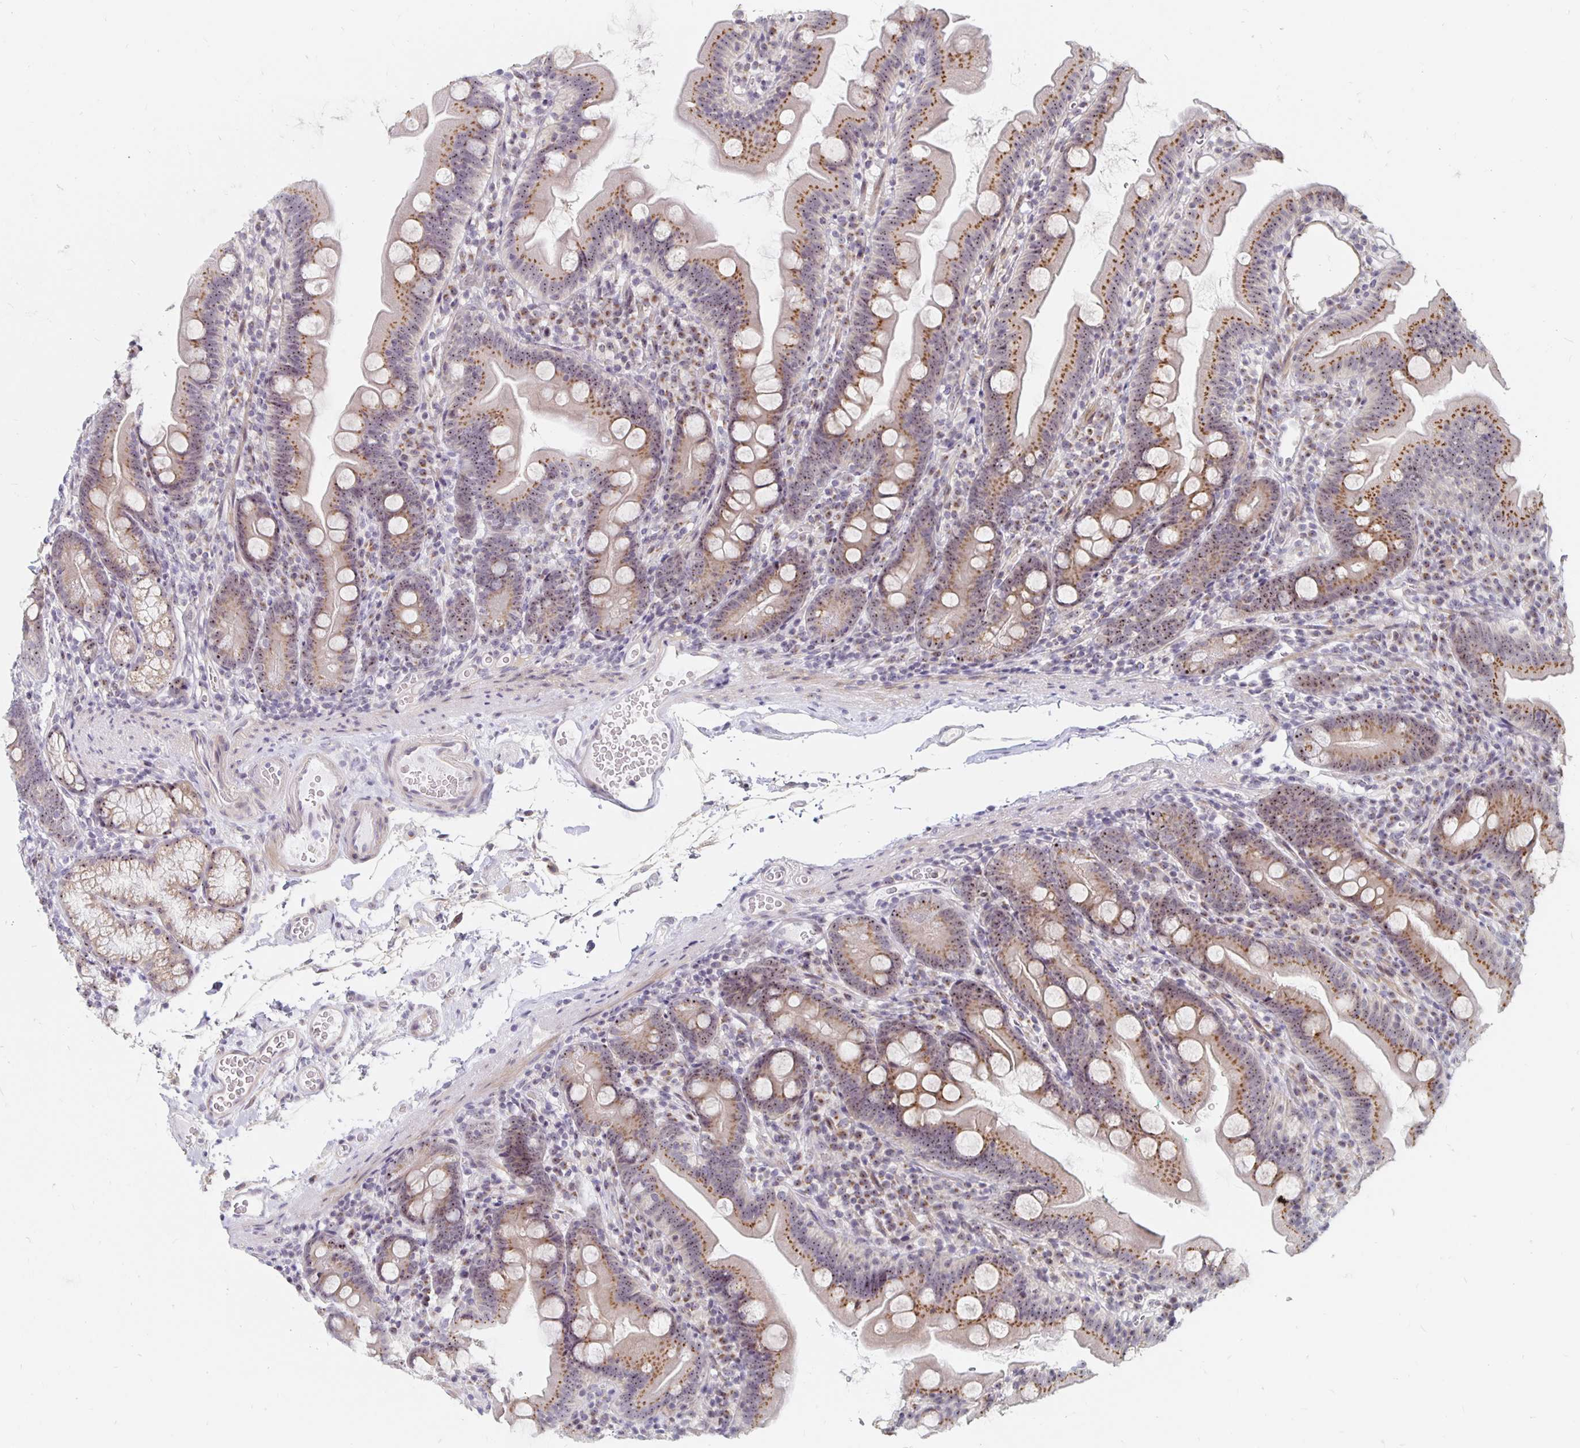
{"staining": {"intensity": "moderate", "quantity": ">75%", "location": "cytoplasmic/membranous,nuclear"}, "tissue": "duodenum", "cell_type": "Glandular cells", "image_type": "normal", "snomed": [{"axis": "morphology", "description": "Normal tissue, NOS"}, {"axis": "topography", "description": "Duodenum"}], "caption": "Protein staining reveals moderate cytoplasmic/membranous,nuclear expression in about >75% of glandular cells in normal duodenum. The protein is stained brown, and the nuclei are stained in blue (DAB (3,3'-diaminobenzidine) IHC with brightfield microscopy, high magnification).", "gene": "NUP85", "patient": {"sex": "female", "age": 67}}